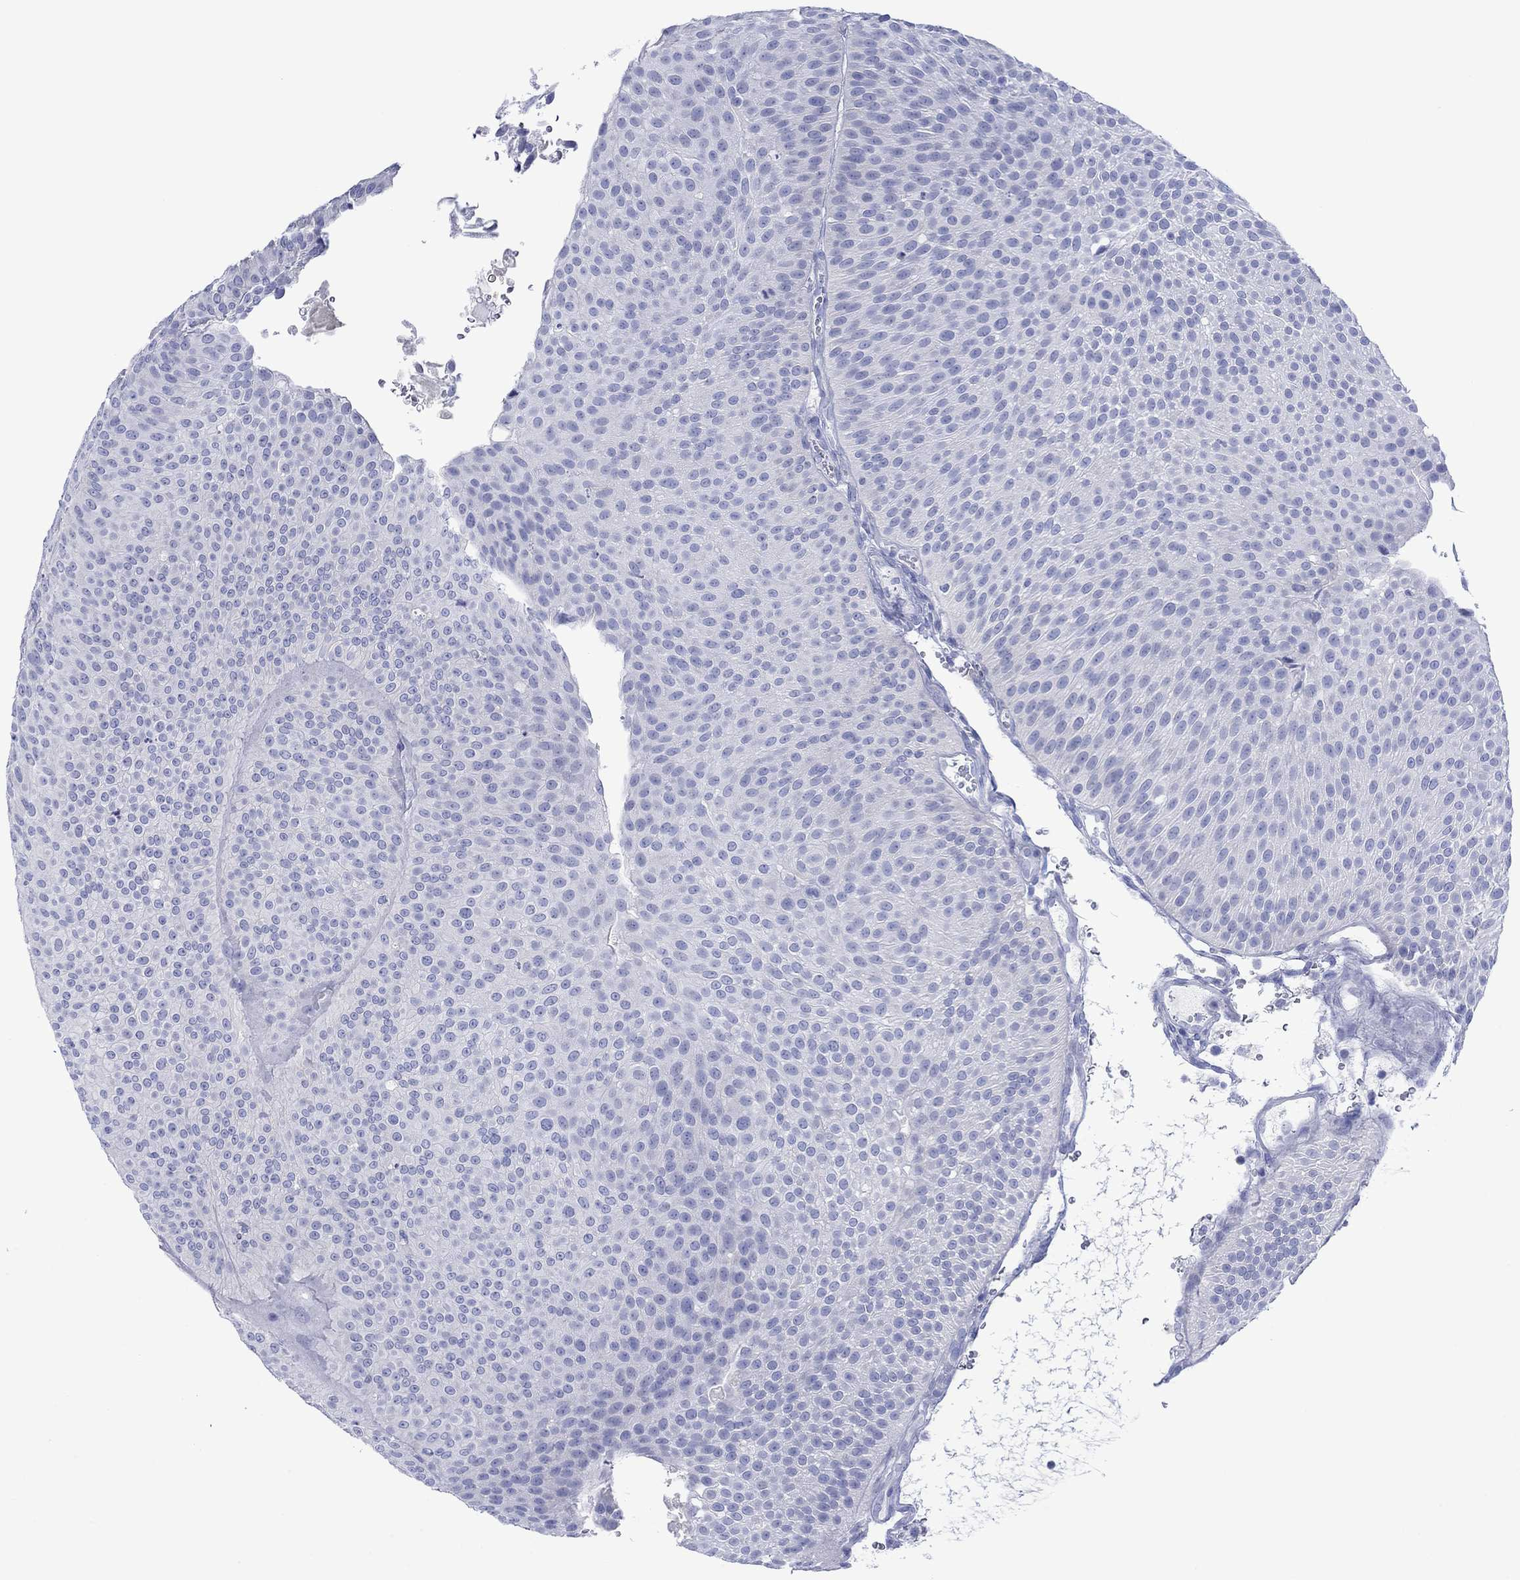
{"staining": {"intensity": "negative", "quantity": "none", "location": "none"}, "tissue": "urothelial cancer", "cell_type": "Tumor cells", "image_type": "cancer", "snomed": [{"axis": "morphology", "description": "Urothelial carcinoma, Low grade"}, {"axis": "topography", "description": "Urinary bladder"}], "caption": "Immunohistochemistry micrograph of human low-grade urothelial carcinoma stained for a protein (brown), which shows no staining in tumor cells.", "gene": "MLANA", "patient": {"sex": "male", "age": 65}}